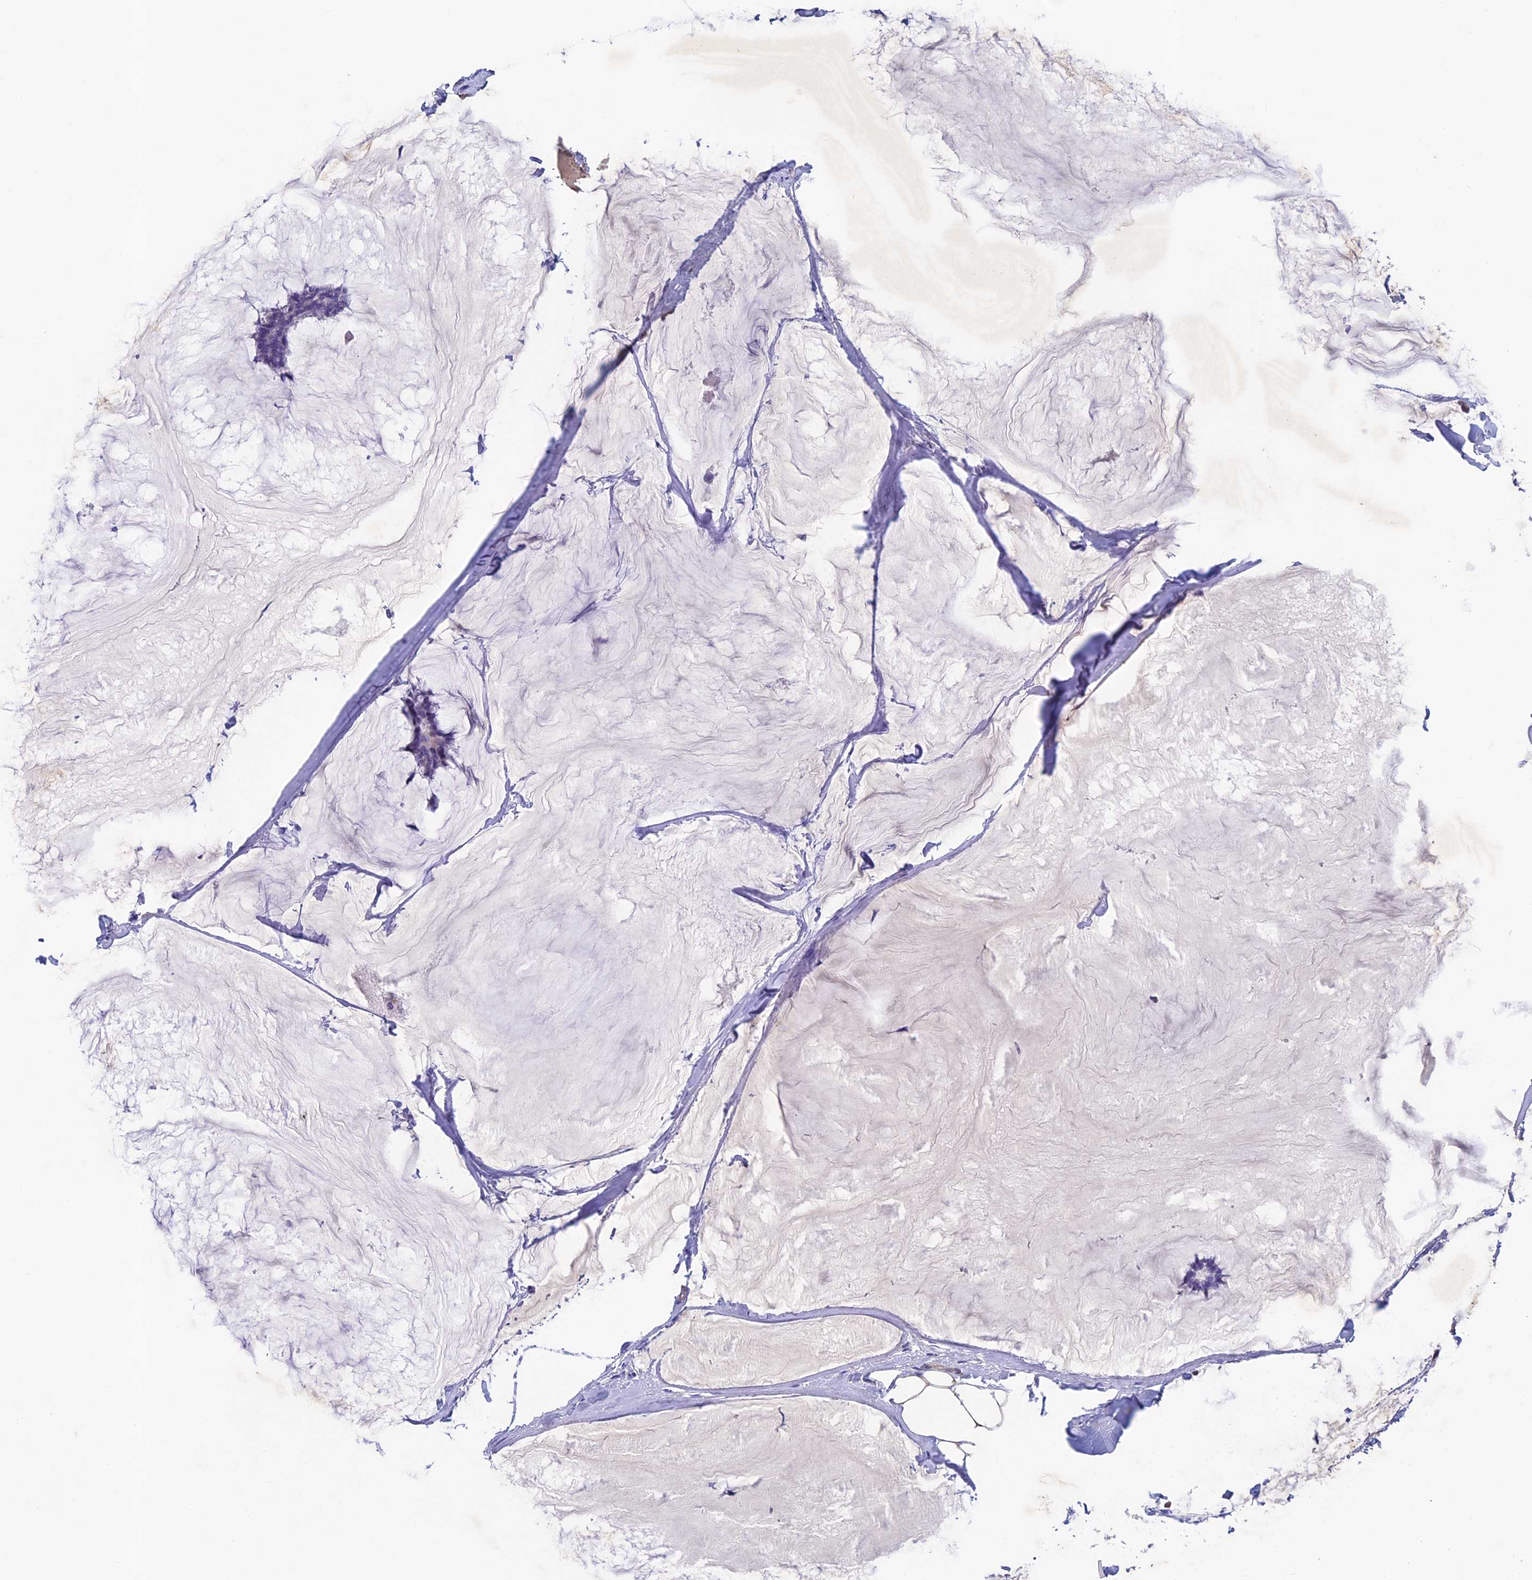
{"staining": {"intensity": "negative", "quantity": "none", "location": "none"}, "tissue": "breast cancer", "cell_type": "Tumor cells", "image_type": "cancer", "snomed": [{"axis": "morphology", "description": "Duct carcinoma"}, {"axis": "topography", "description": "Breast"}], "caption": "Immunohistochemistry (IHC) of human invasive ductal carcinoma (breast) shows no positivity in tumor cells.", "gene": "INSYN1", "patient": {"sex": "female", "age": 93}}